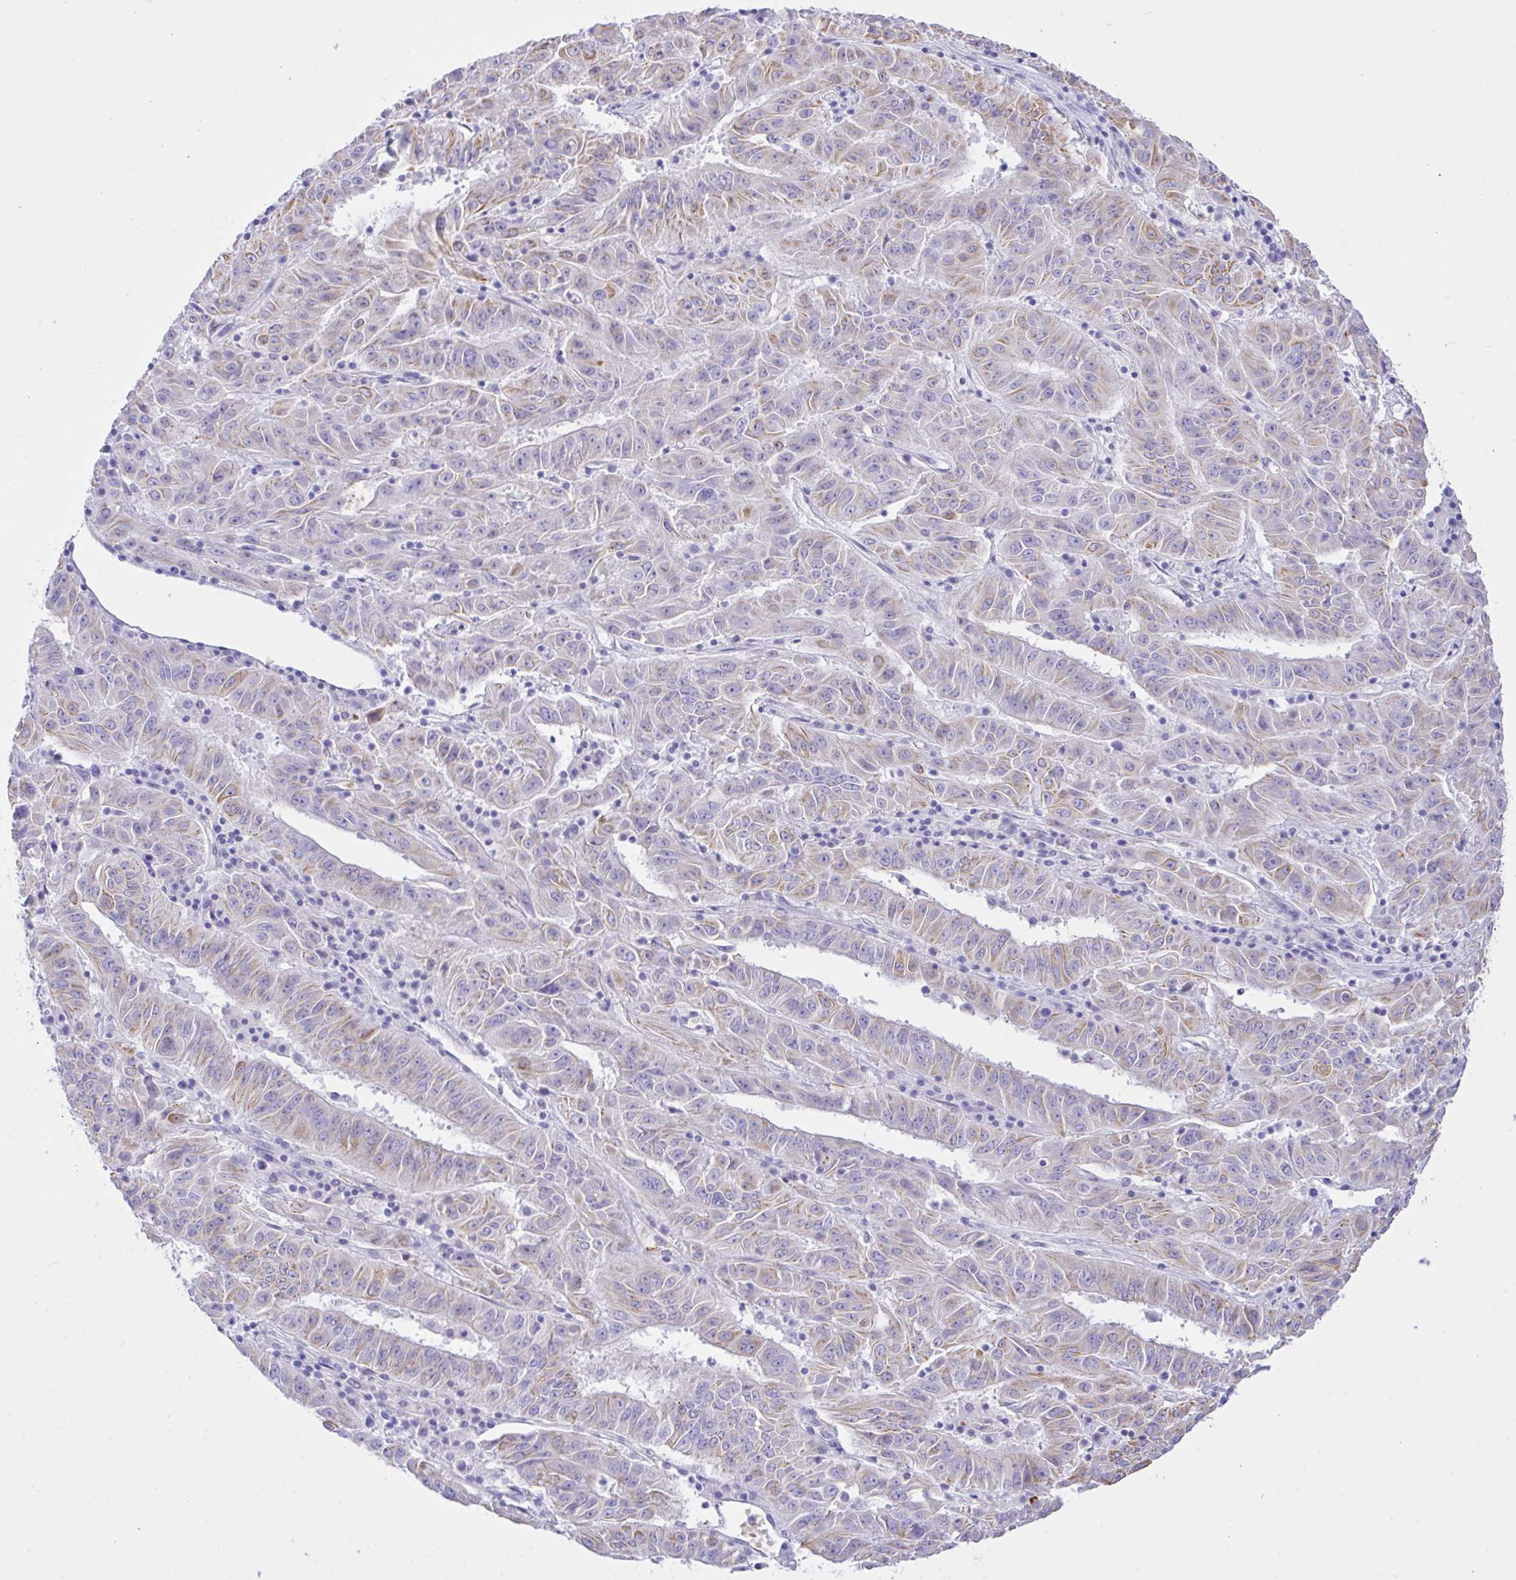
{"staining": {"intensity": "moderate", "quantity": "<25%", "location": "cytoplasmic/membranous"}, "tissue": "pancreatic cancer", "cell_type": "Tumor cells", "image_type": "cancer", "snomed": [{"axis": "morphology", "description": "Adenocarcinoma, NOS"}, {"axis": "topography", "description": "Pancreas"}], "caption": "Immunohistochemistry (IHC) image of neoplastic tissue: pancreatic cancer stained using immunohistochemistry (IHC) shows low levels of moderate protein expression localized specifically in the cytoplasmic/membranous of tumor cells, appearing as a cytoplasmic/membranous brown color.", "gene": "ZNF221", "patient": {"sex": "male", "age": 63}}